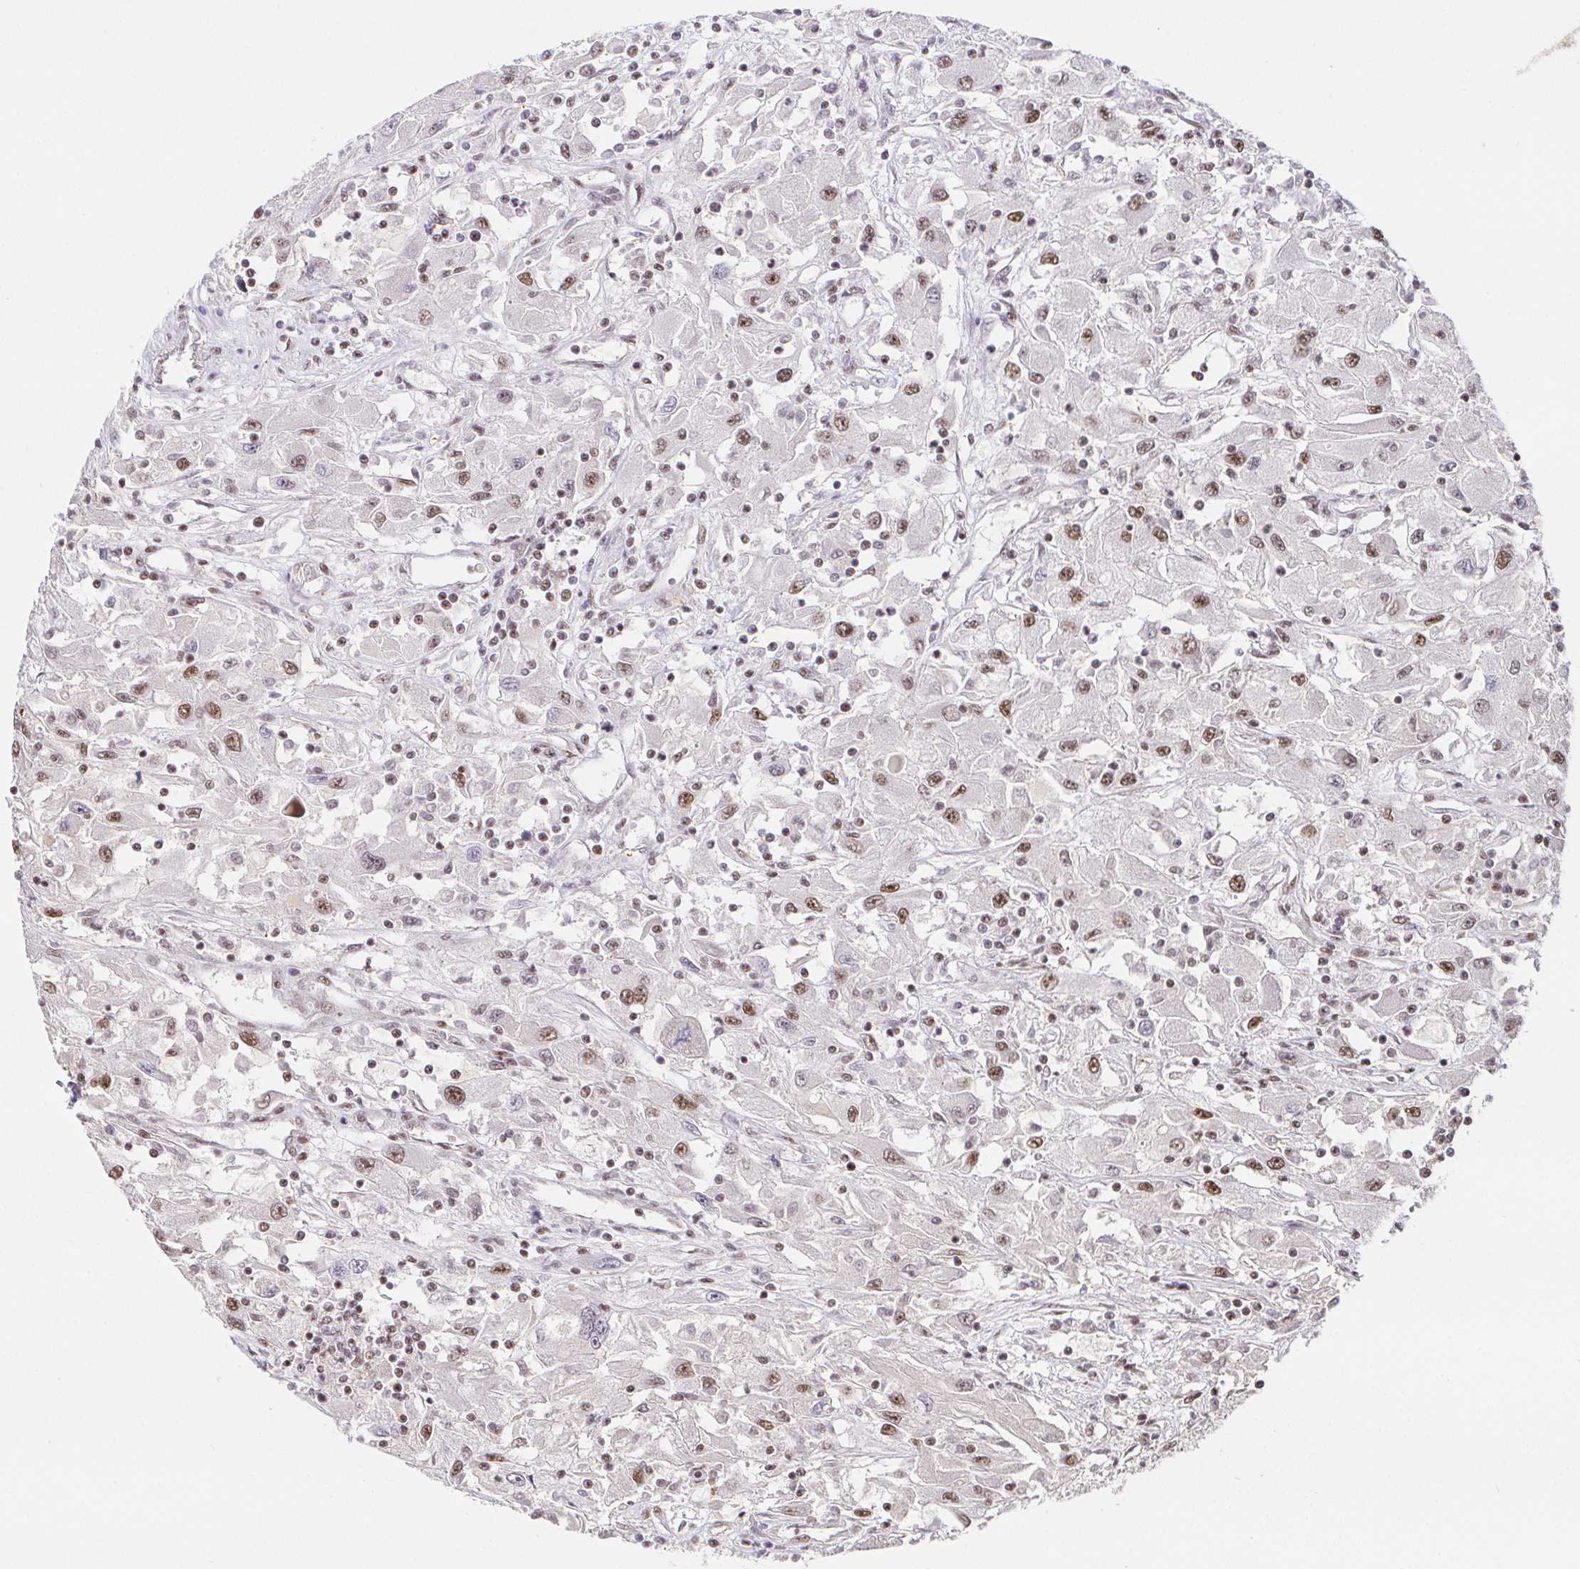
{"staining": {"intensity": "moderate", "quantity": ">75%", "location": "nuclear"}, "tissue": "renal cancer", "cell_type": "Tumor cells", "image_type": "cancer", "snomed": [{"axis": "morphology", "description": "Adenocarcinoma, NOS"}, {"axis": "topography", "description": "Kidney"}], "caption": "Renal adenocarcinoma was stained to show a protein in brown. There is medium levels of moderate nuclear staining in approximately >75% of tumor cells.", "gene": "SP3", "patient": {"sex": "female", "age": 67}}